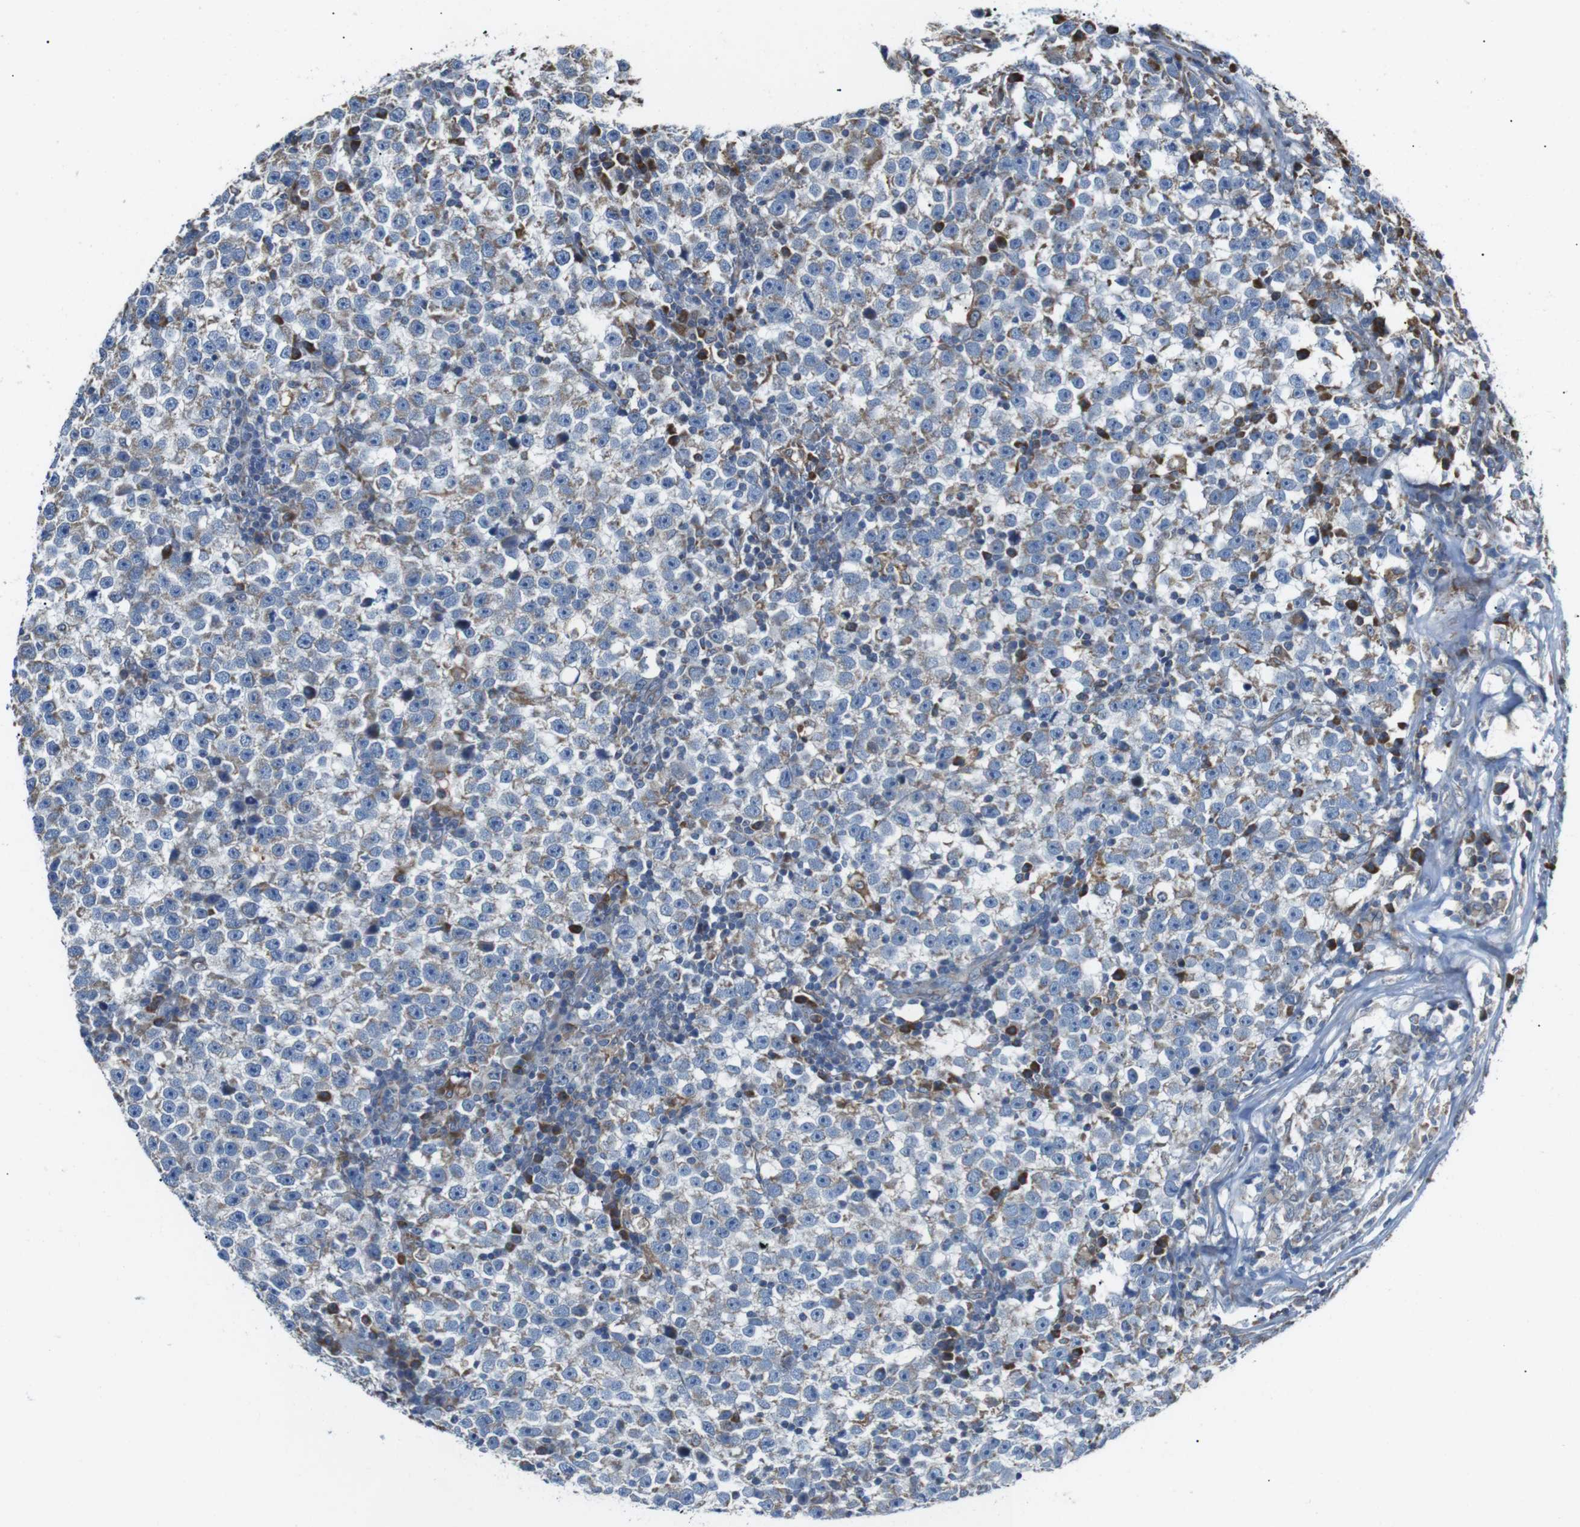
{"staining": {"intensity": "moderate", "quantity": "<25%", "location": "cytoplasmic/membranous"}, "tissue": "testis cancer", "cell_type": "Tumor cells", "image_type": "cancer", "snomed": [{"axis": "morphology", "description": "Seminoma, NOS"}, {"axis": "topography", "description": "Testis"}], "caption": "Brown immunohistochemical staining in human testis cancer exhibits moderate cytoplasmic/membranous positivity in about <25% of tumor cells.", "gene": "CISD2", "patient": {"sex": "male", "age": 43}}